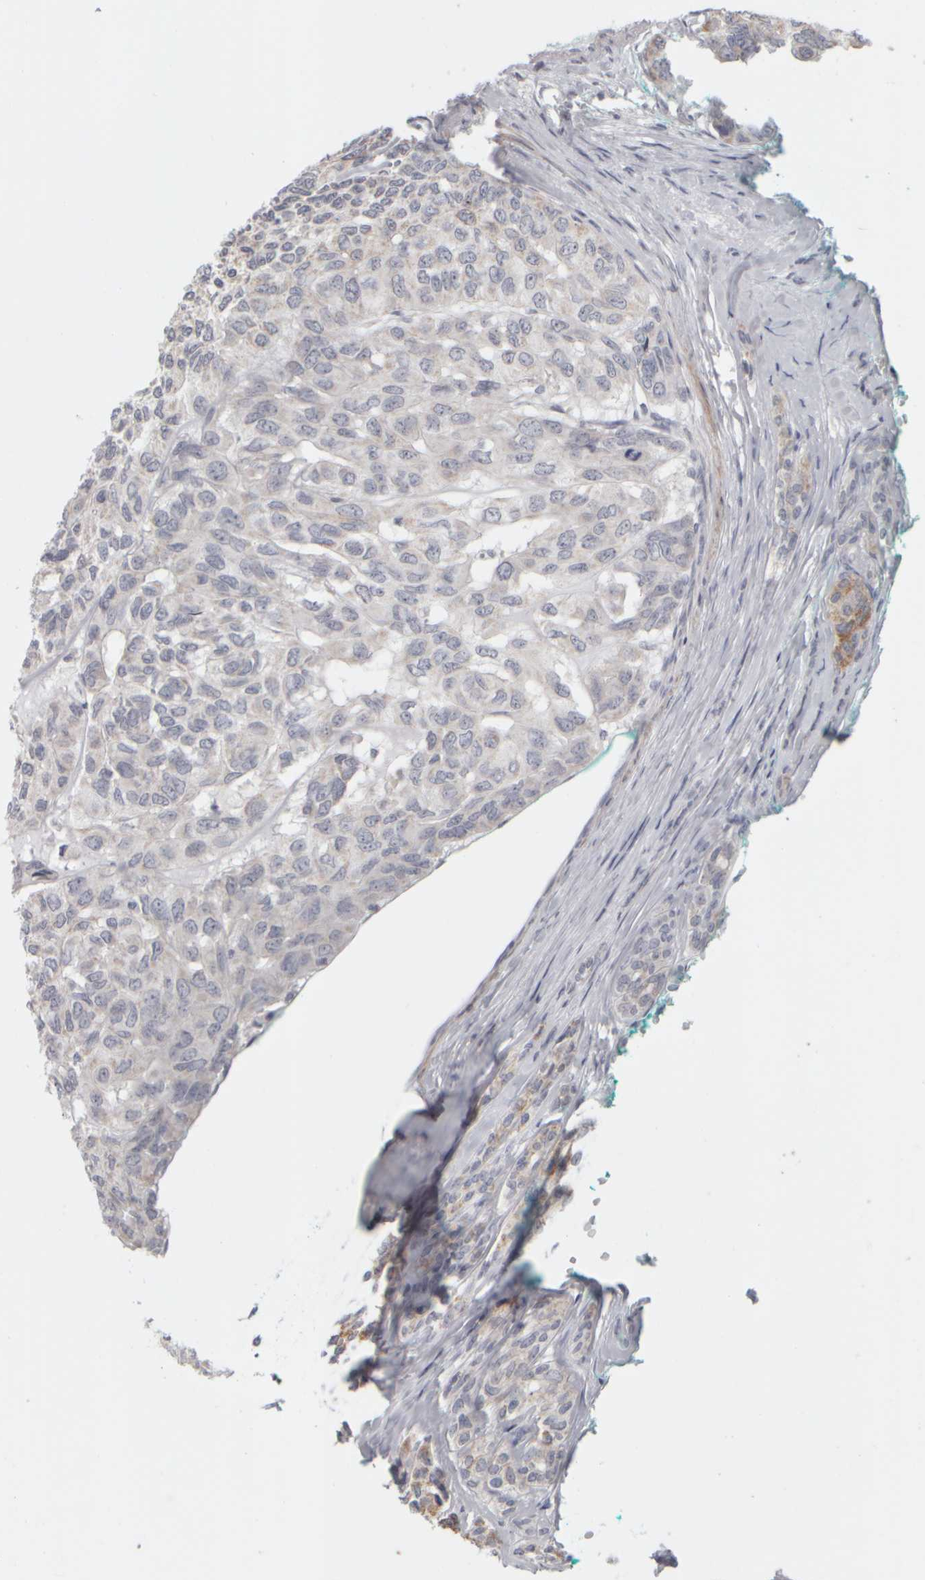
{"staining": {"intensity": "negative", "quantity": "none", "location": "none"}, "tissue": "head and neck cancer", "cell_type": "Tumor cells", "image_type": "cancer", "snomed": [{"axis": "morphology", "description": "Adenocarcinoma, NOS"}, {"axis": "topography", "description": "Salivary gland, NOS"}, {"axis": "topography", "description": "Head-Neck"}], "caption": "This is a photomicrograph of immunohistochemistry staining of head and neck cancer (adenocarcinoma), which shows no positivity in tumor cells.", "gene": "DCXR", "patient": {"sex": "female", "age": 76}}